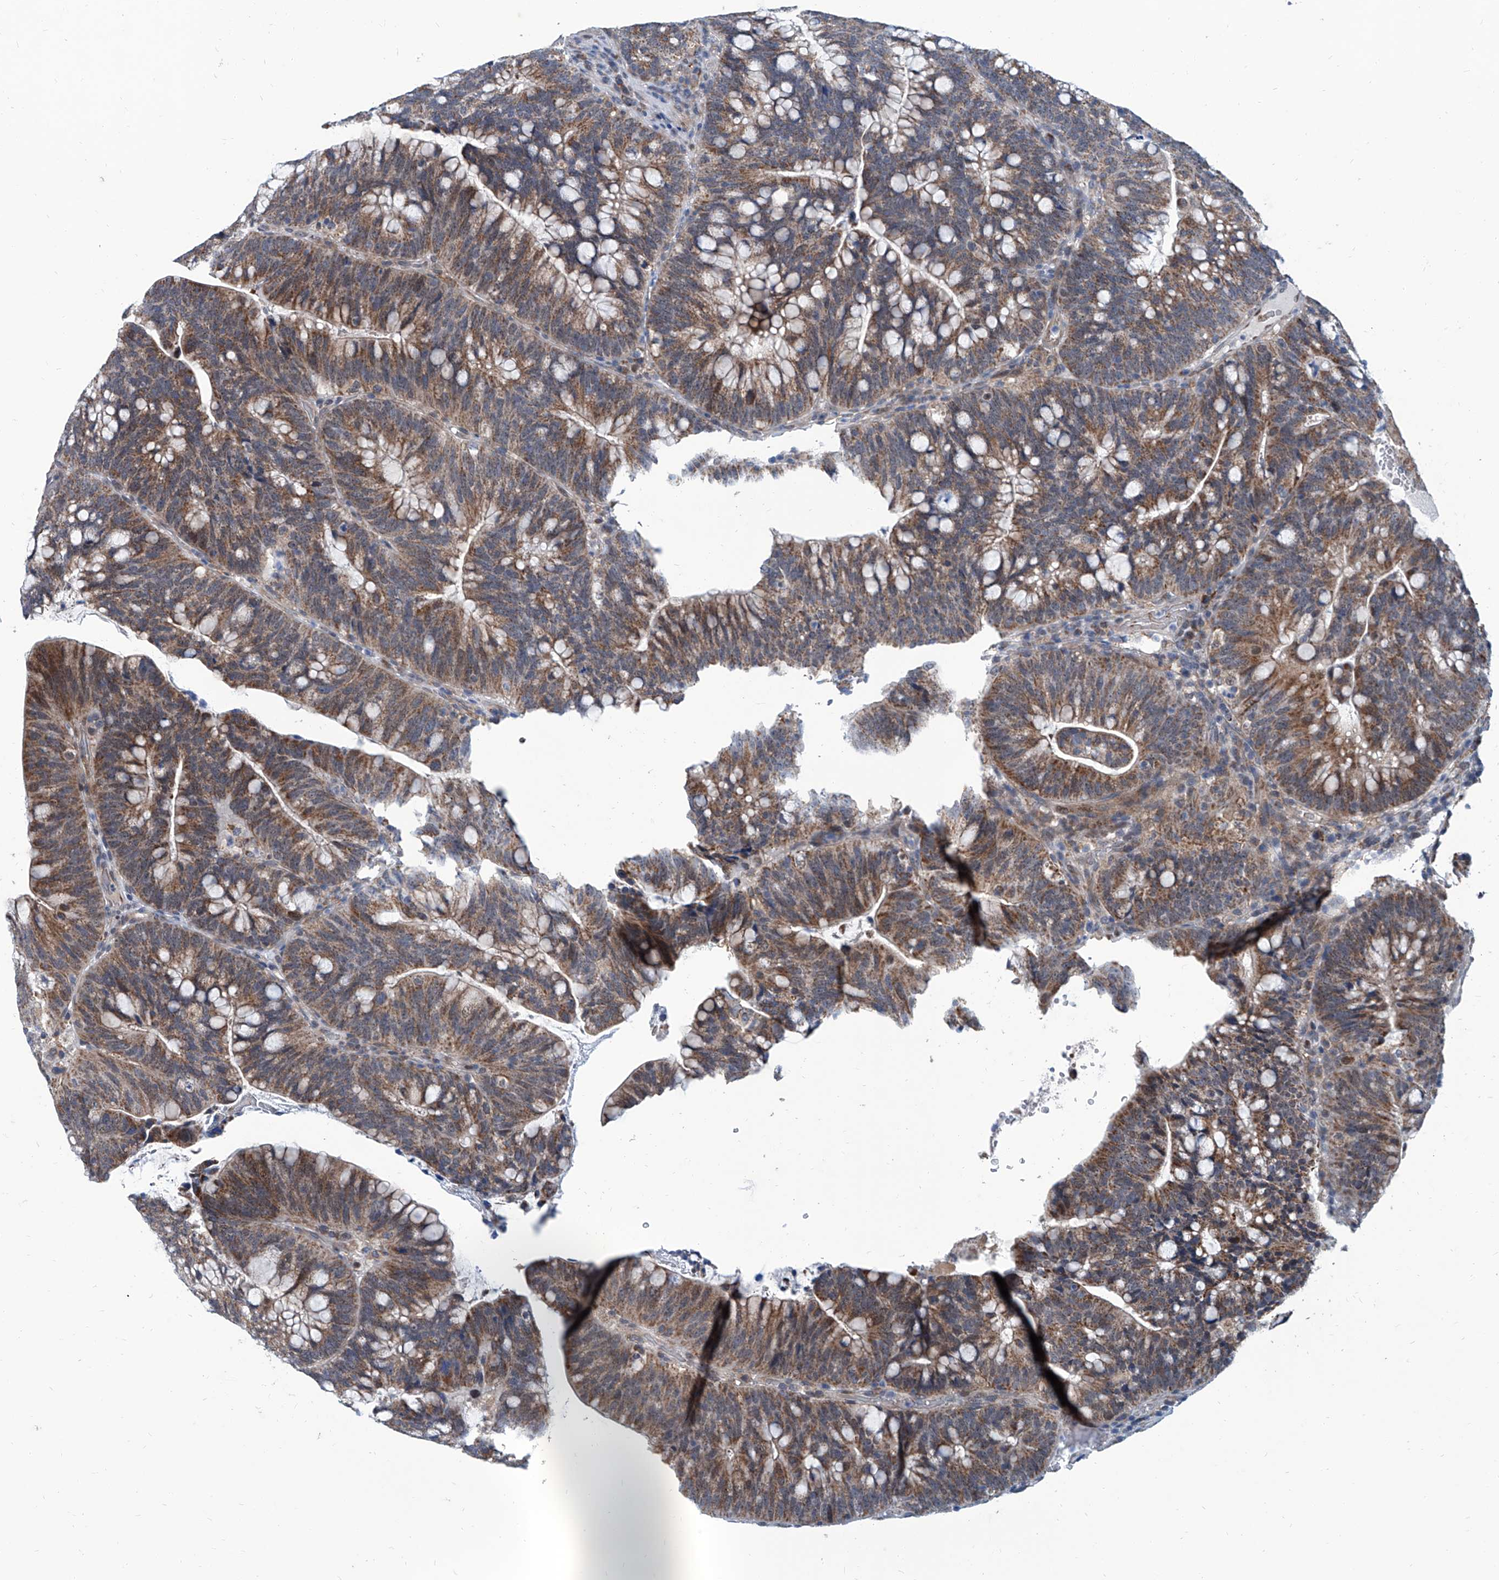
{"staining": {"intensity": "moderate", "quantity": ">75%", "location": "cytoplasmic/membranous"}, "tissue": "colorectal cancer", "cell_type": "Tumor cells", "image_type": "cancer", "snomed": [{"axis": "morphology", "description": "Adenocarcinoma, NOS"}, {"axis": "topography", "description": "Colon"}], "caption": "There is medium levels of moderate cytoplasmic/membranous positivity in tumor cells of colorectal adenocarcinoma, as demonstrated by immunohistochemical staining (brown color).", "gene": "USP48", "patient": {"sex": "female", "age": 66}}